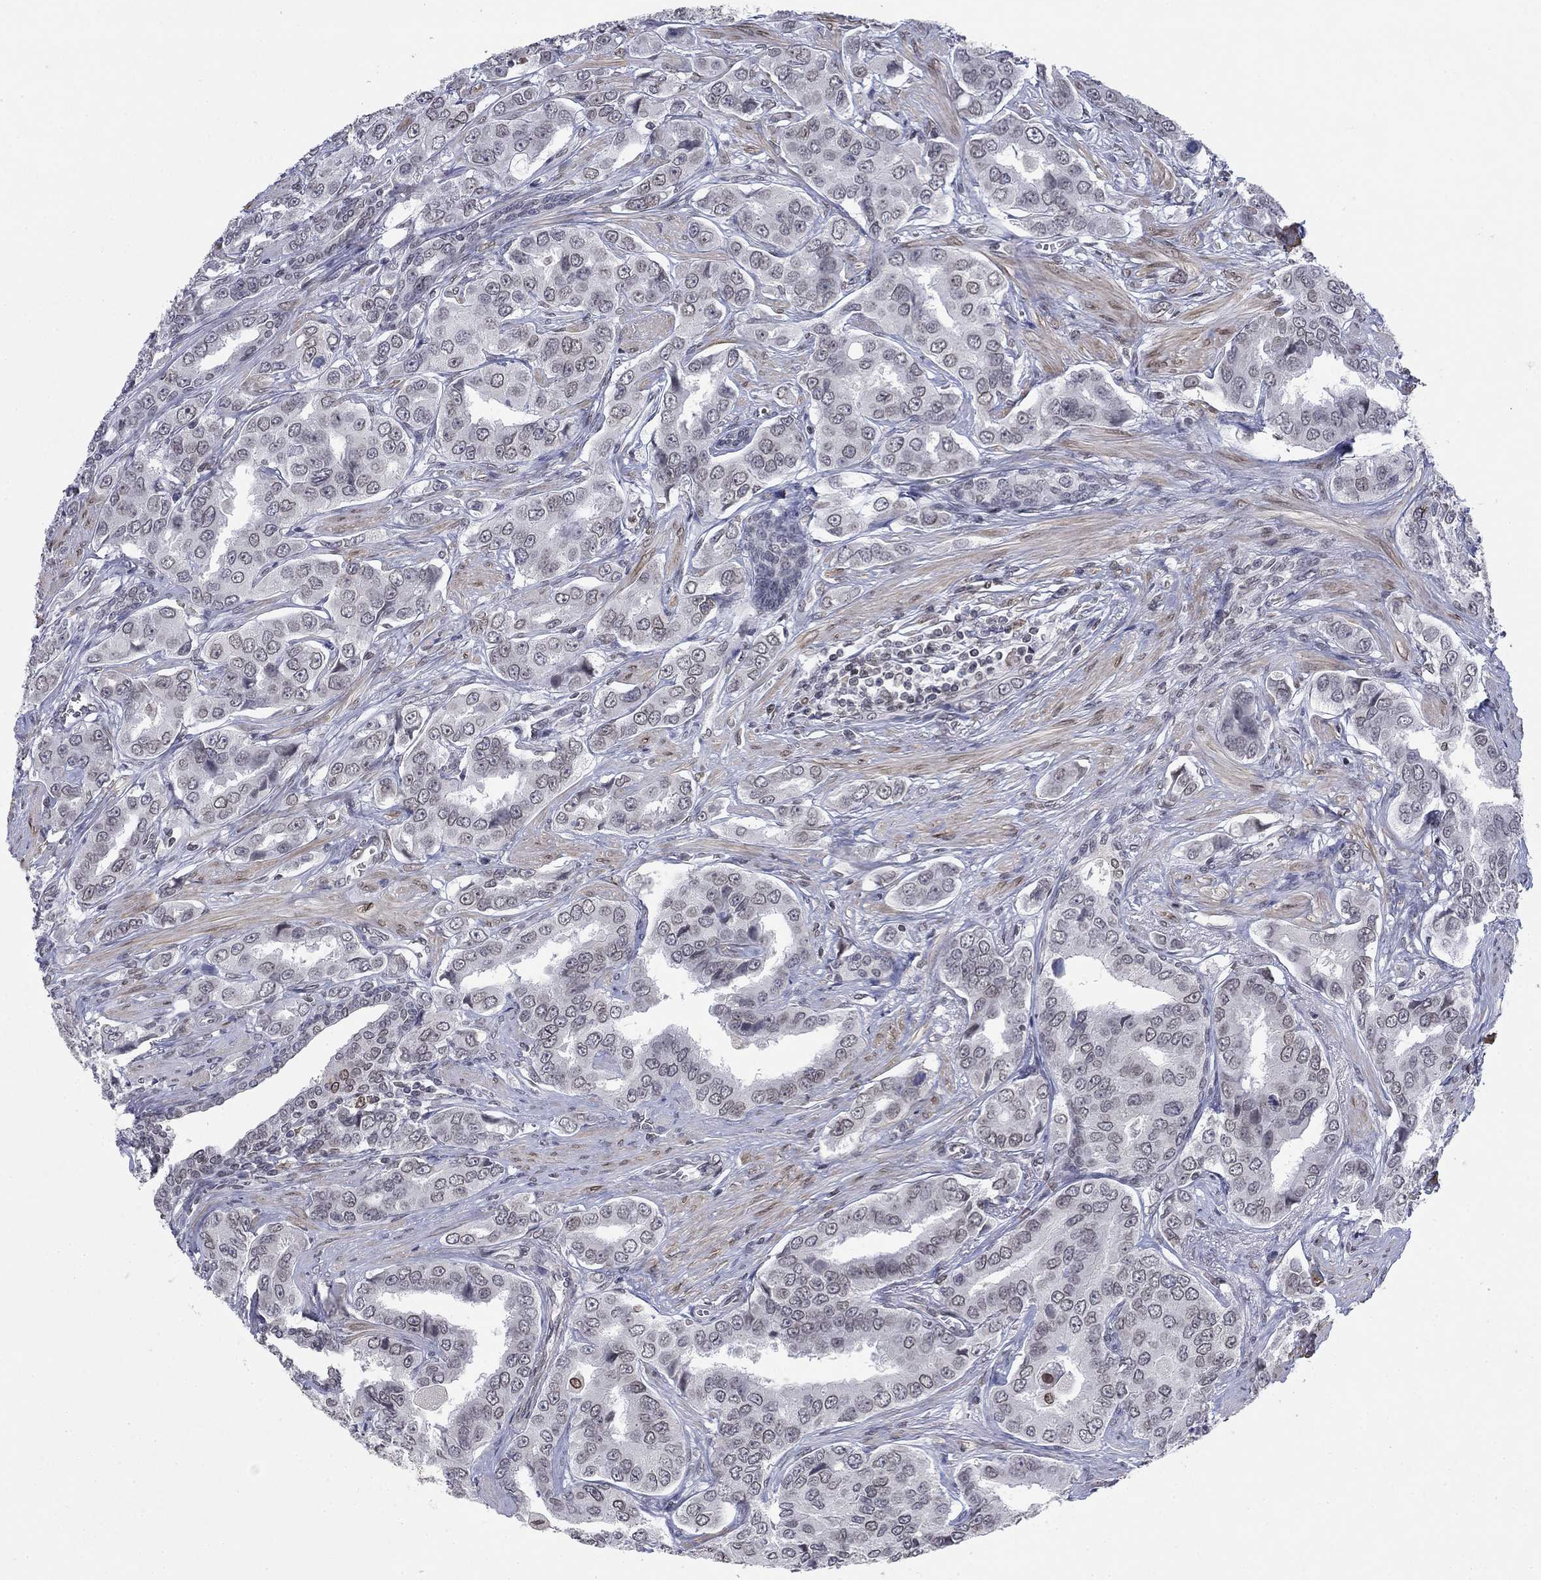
{"staining": {"intensity": "strong", "quantity": "<25%", "location": "cytoplasmic/membranous,nuclear"}, "tissue": "prostate cancer", "cell_type": "Tumor cells", "image_type": "cancer", "snomed": [{"axis": "morphology", "description": "Adenocarcinoma, NOS"}, {"axis": "topography", "description": "Prostate and seminal vesicle, NOS"}, {"axis": "topography", "description": "Prostate"}], "caption": "The immunohistochemical stain highlights strong cytoplasmic/membranous and nuclear expression in tumor cells of prostate adenocarcinoma tissue. The staining was performed using DAB (3,3'-diaminobenzidine) to visualize the protein expression in brown, while the nuclei were stained in blue with hematoxylin (Magnification: 20x).", "gene": "TOR1AIP1", "patient": {"sex": "male", "age": 69}}